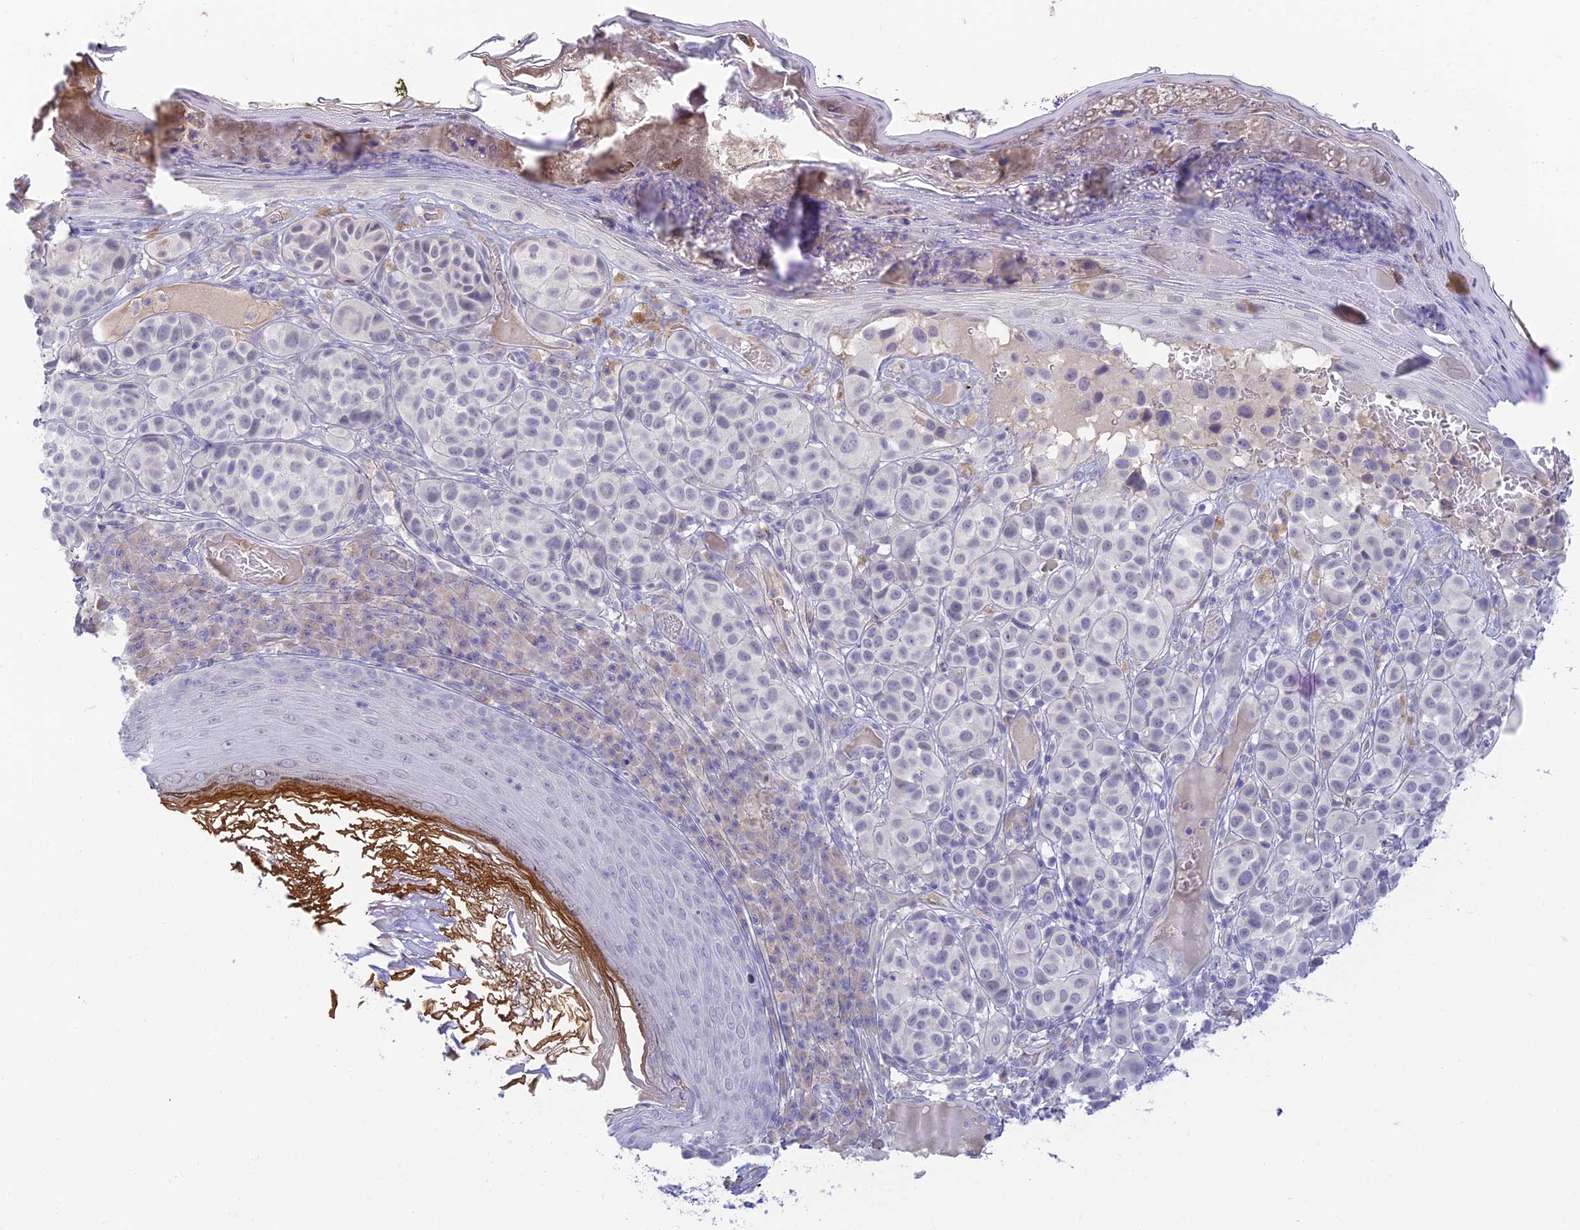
{"staining": {"intensity": "negative", "quantity": "none", "location": "none"}, "tissue": "melanoma", "cell_type": "Tumor cells", "image_type": "cancer", "snomed": [{"axis": "morphology", "description": "Malignant melanoma, NOS"}, {"axis": "topography", "description": "Skin"}], "caption": "The immunohistochemistry (IHC) photomicrograph has no significant expression in tumor cells of malignant melanoma tissue.", "gene": "INTS13", "patient": {"sex": "male", "age": 38}}